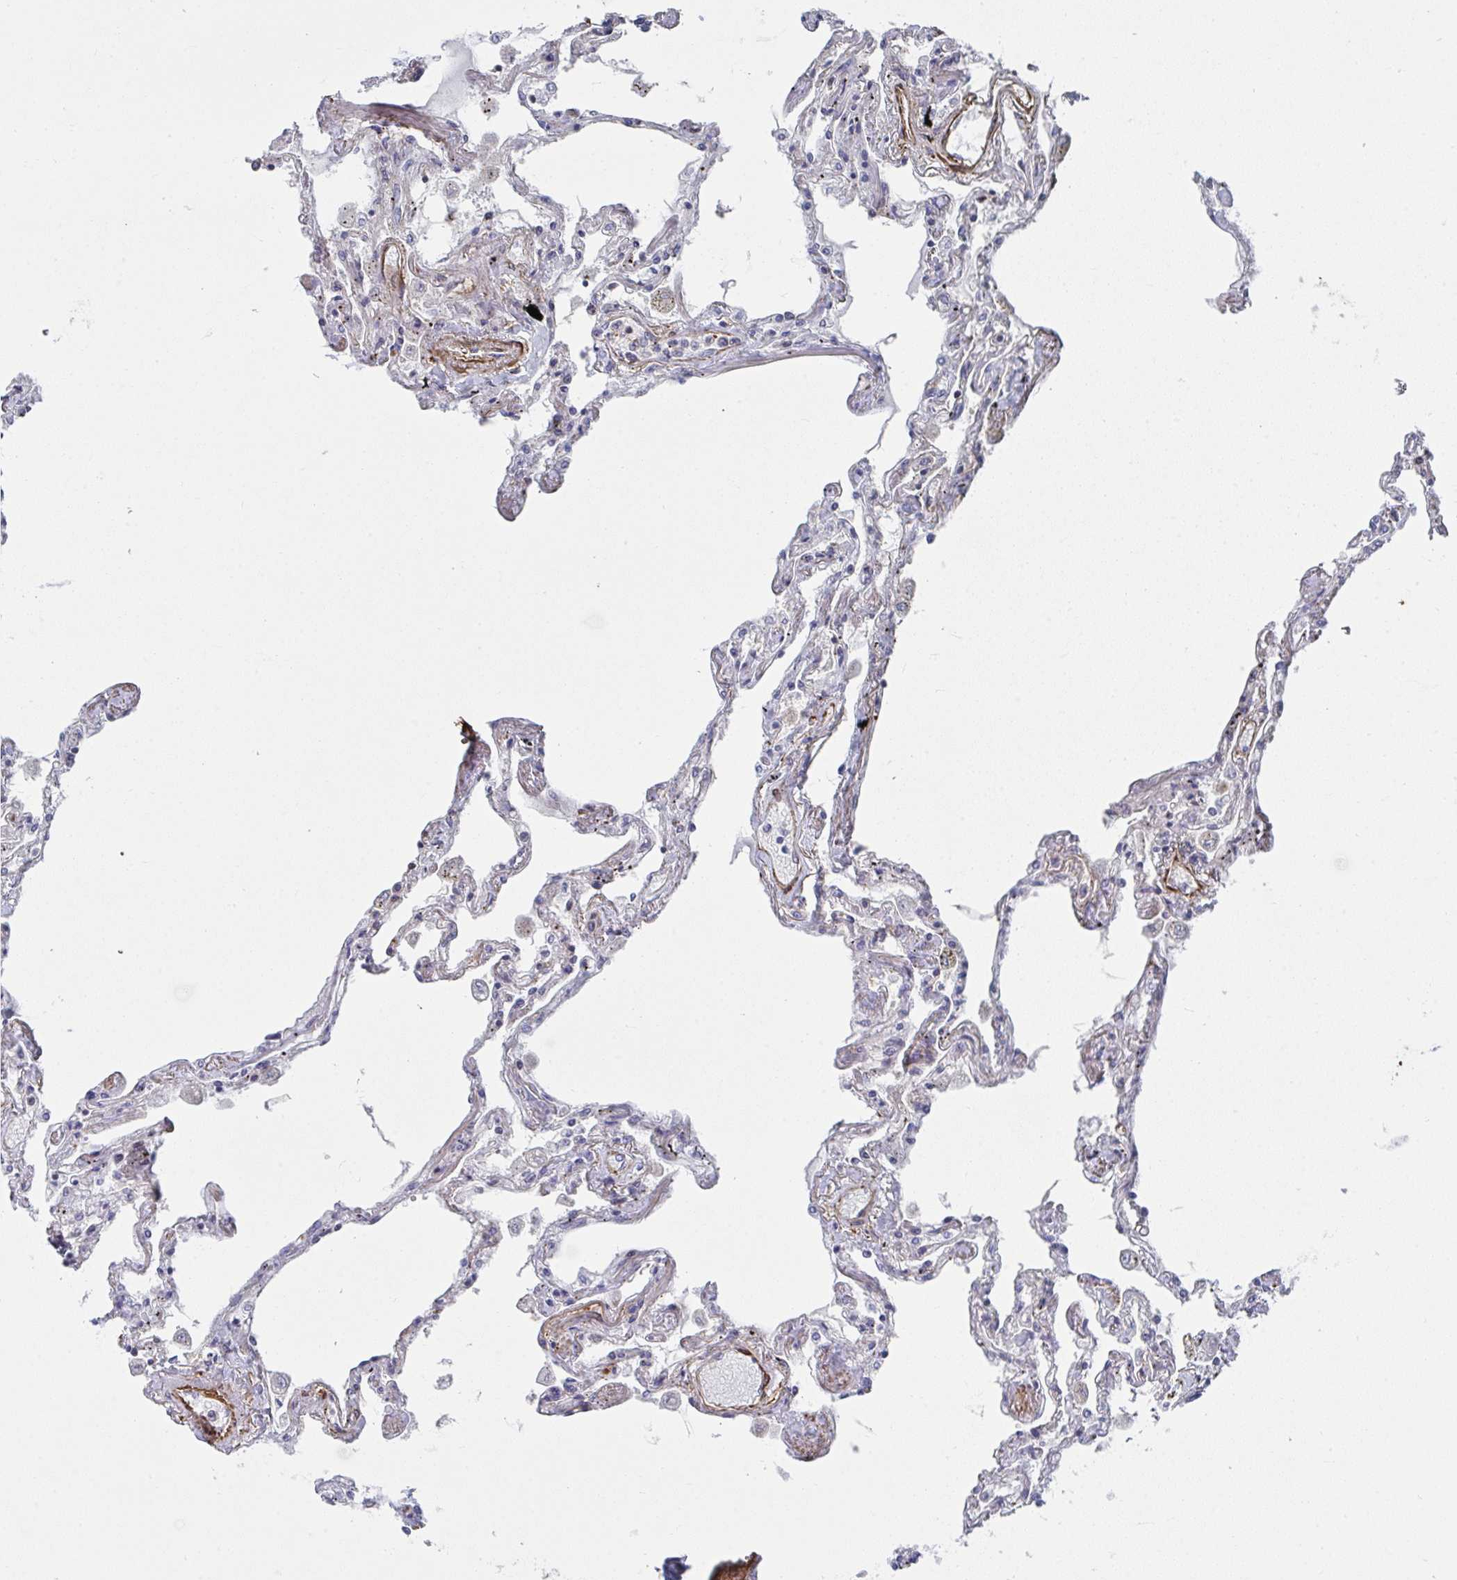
{"staining": {"intensity": "negative", "quantity": "none", "location": "none"}, "tissue": "lung", "cell_type": "Alveolar cells", "image_type": "normal", "snomed": [{"axis": "morphology", "description": "Normal tissue, NOS"}, {"axis": "morphology", "description": "Adenocarcinoma, NOS"}, {"axis": "topography", "description": "Cartilage tissue"}, {"axis": "topography", "description": "Lung"}], "caption": "Immunohistochemistry (IHC) micrograph of normal lung stained for a protein (brown), which shows no positivity in alveolar cells.", "gene": "NEURL4", "patient": {"sex": "female", "age": 67}}